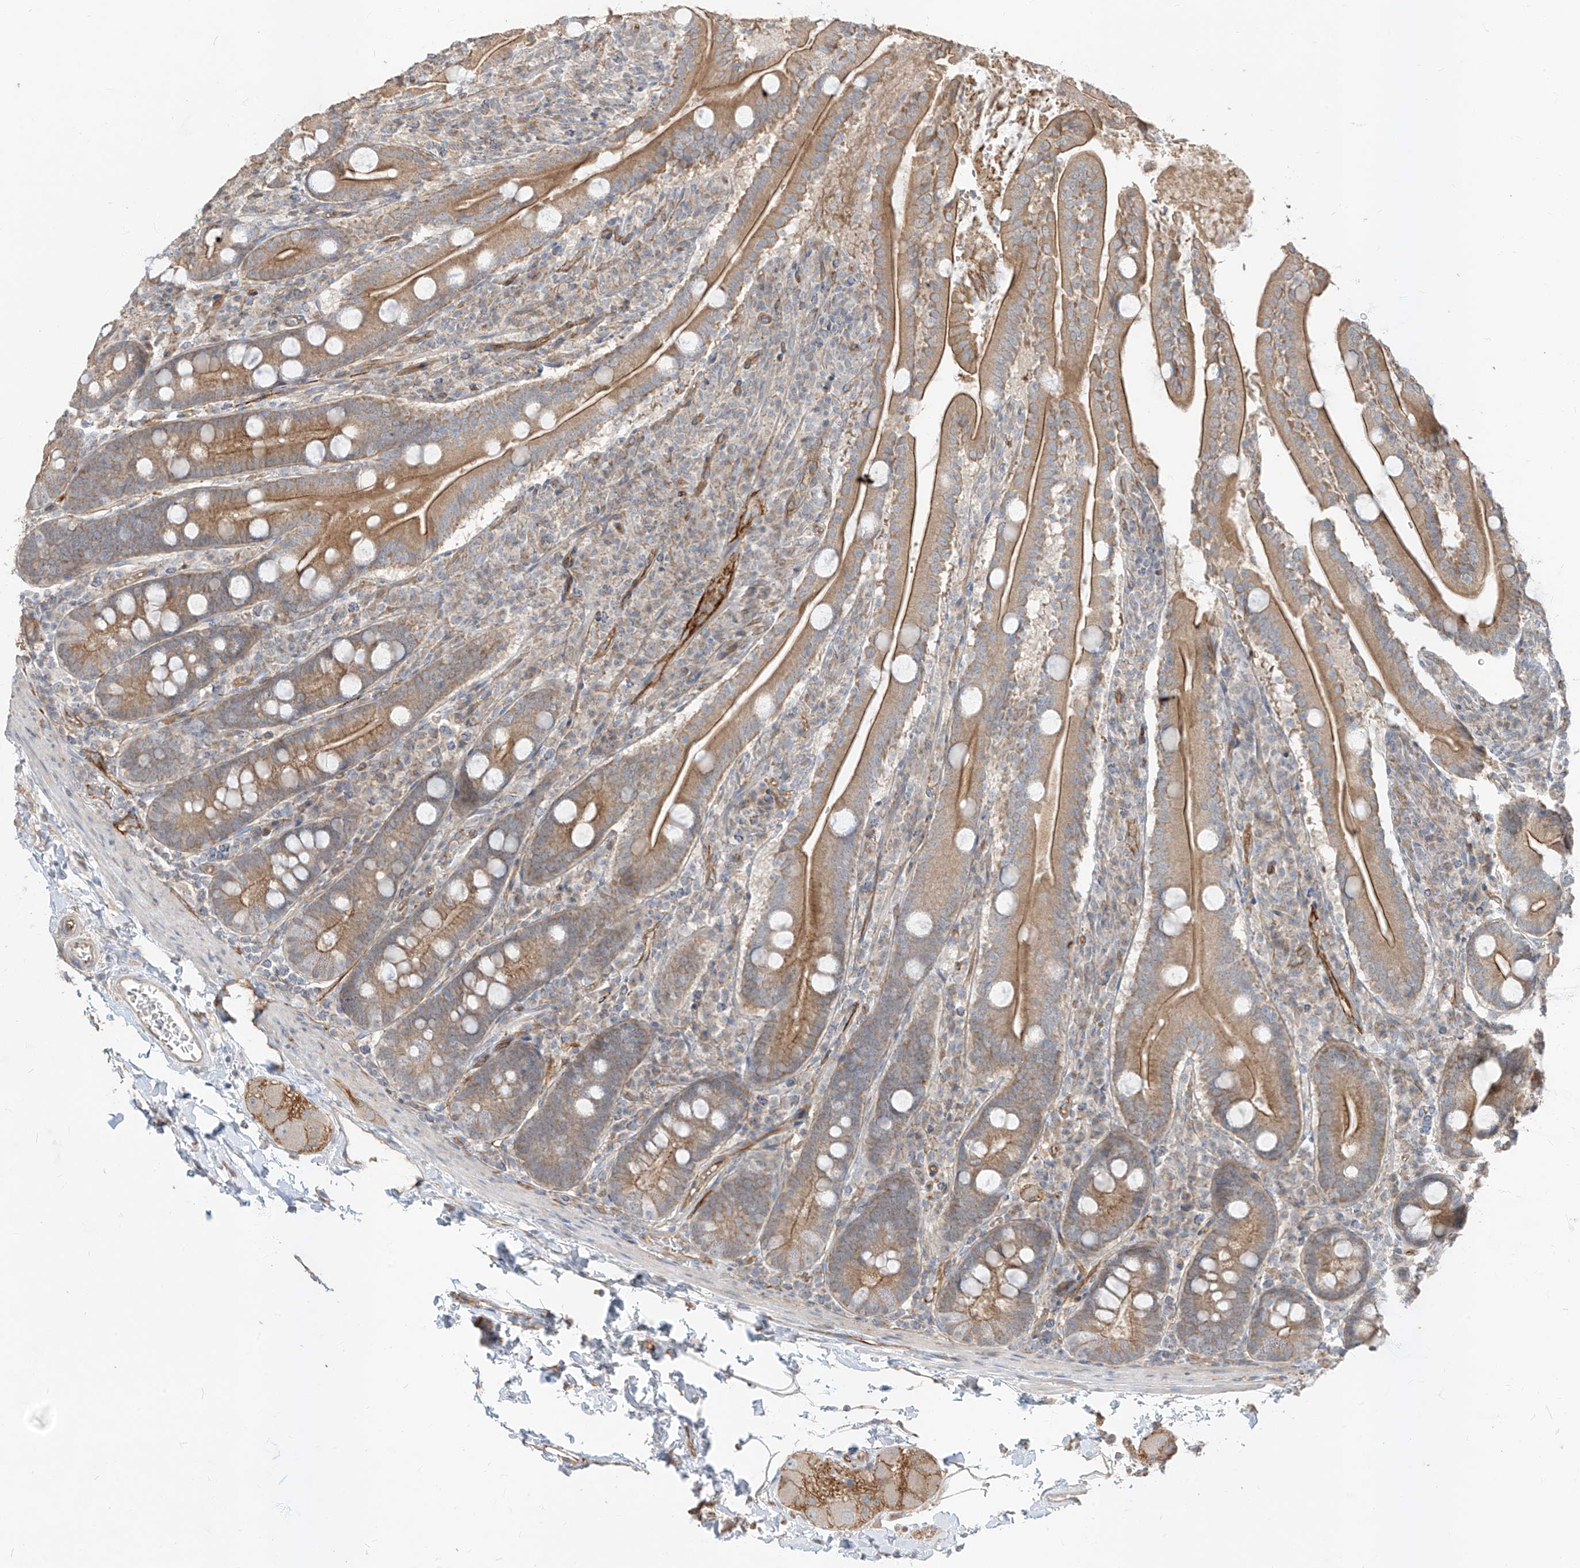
{"staining": {"intensity": "moderate", "quantity": ">75%", "location": "cytoplasmic/membranous"}, "tissue": "duodenum", "cell_type": "Glandular cells", "image_type": "normal", "snomed": [{"axis": "morphology", "description": "Normal tissue, NOS"}, {"axis": "topography", "description": "Duodenum"}], "caption": "This is a photomicrograph of immunohistochemistry staining of unremarkable duodenum, which shows moderate expression in the cytoplasmic/membranous of glandular cells.", "gene": "EPHX4", "patient": {"sex": "male", "age": 35}}